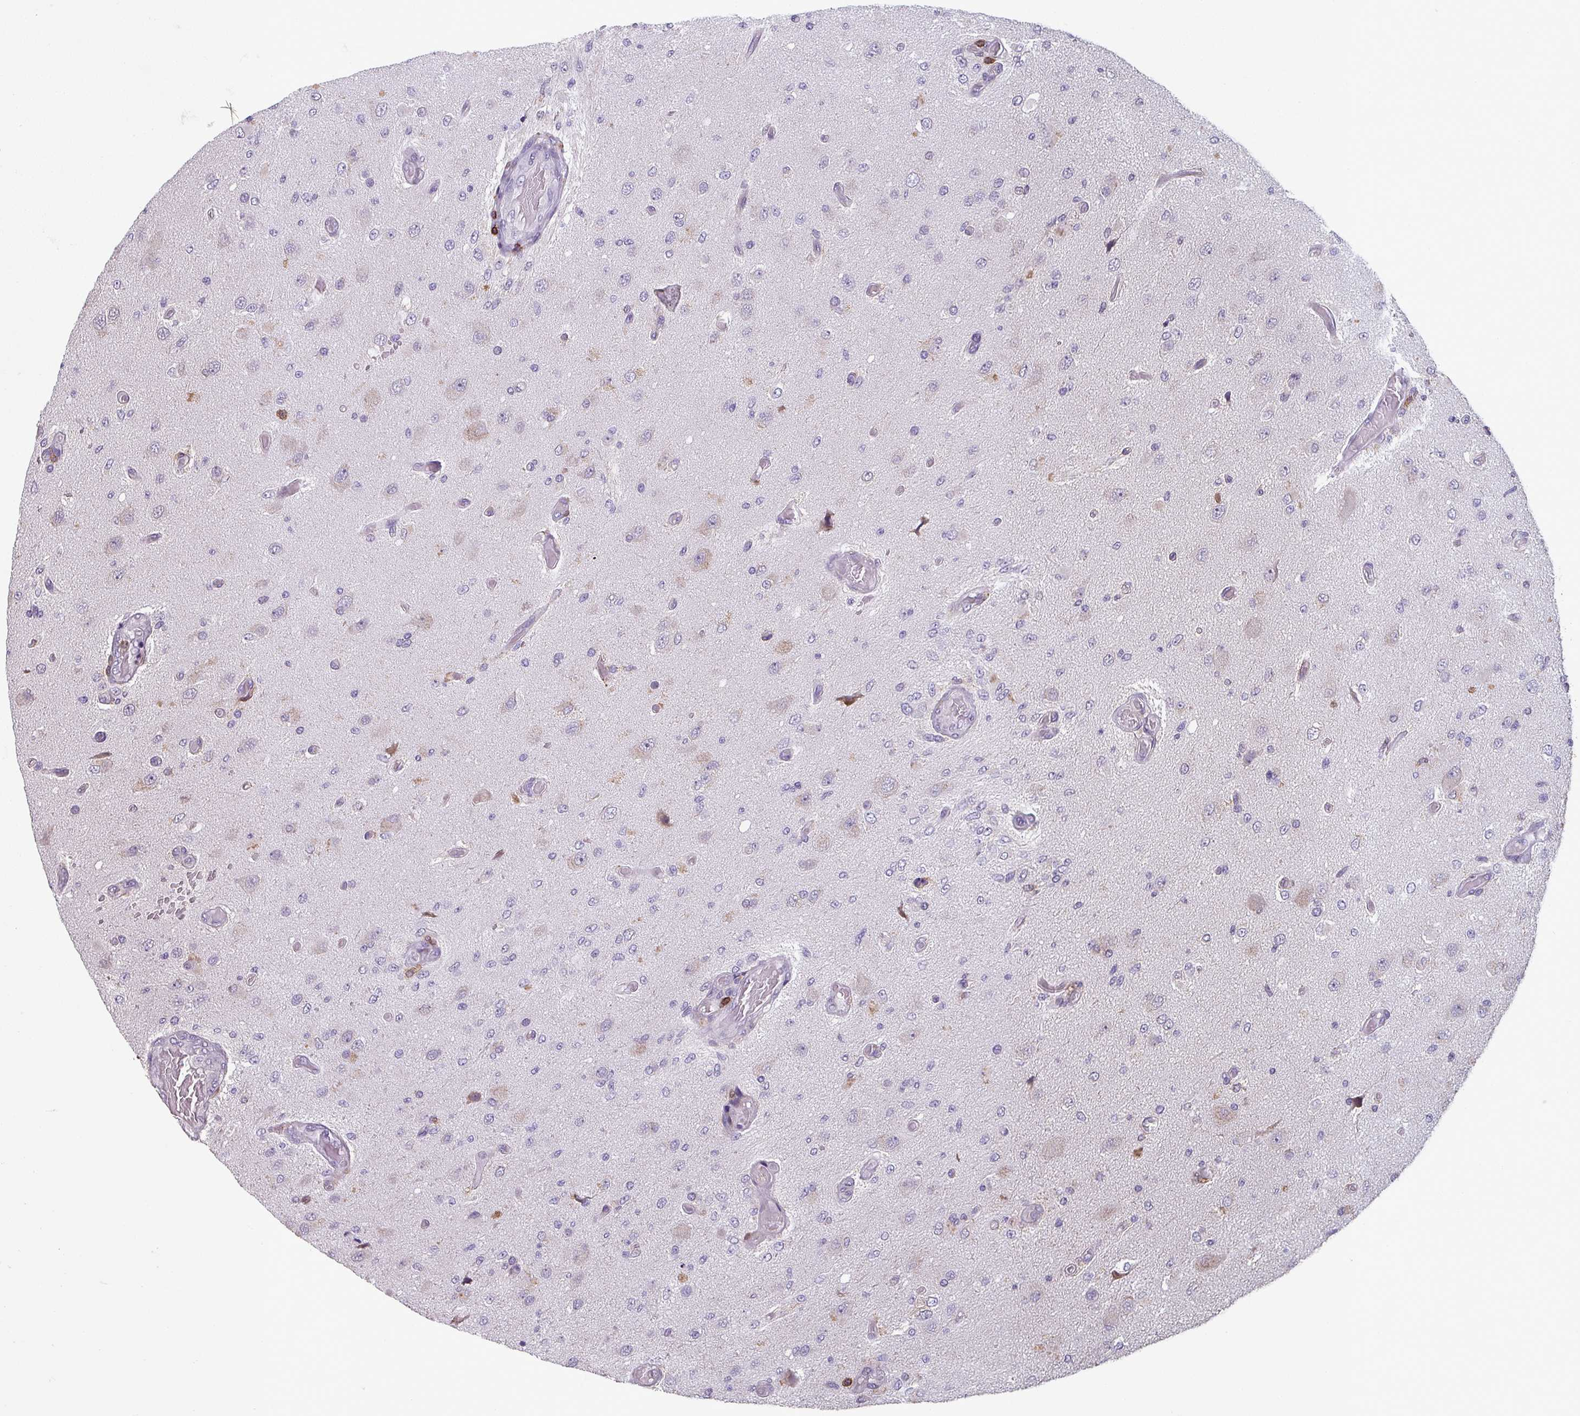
{"staining": {"intensity": "negative", "quantity": "none", "location": "none"}, "tissue": "glioma", "cell_type": "Tumor cells", "image_type": "cancer", "snomed": [{"axis": "morphology", "description": "Normal tissue, NOS"}, {"axis": "morphology", "description": "Glioma, malignant, High grade"}, {"axis": "topography", "description": "Cerebral cortex"}], "caption": "A histopathology image of malignant glioma (high-grade) stained for a protein displays no brown staining in tumor cells.", "gene": "NEDD9", "patient": {"sex": "male", "age": 77}}